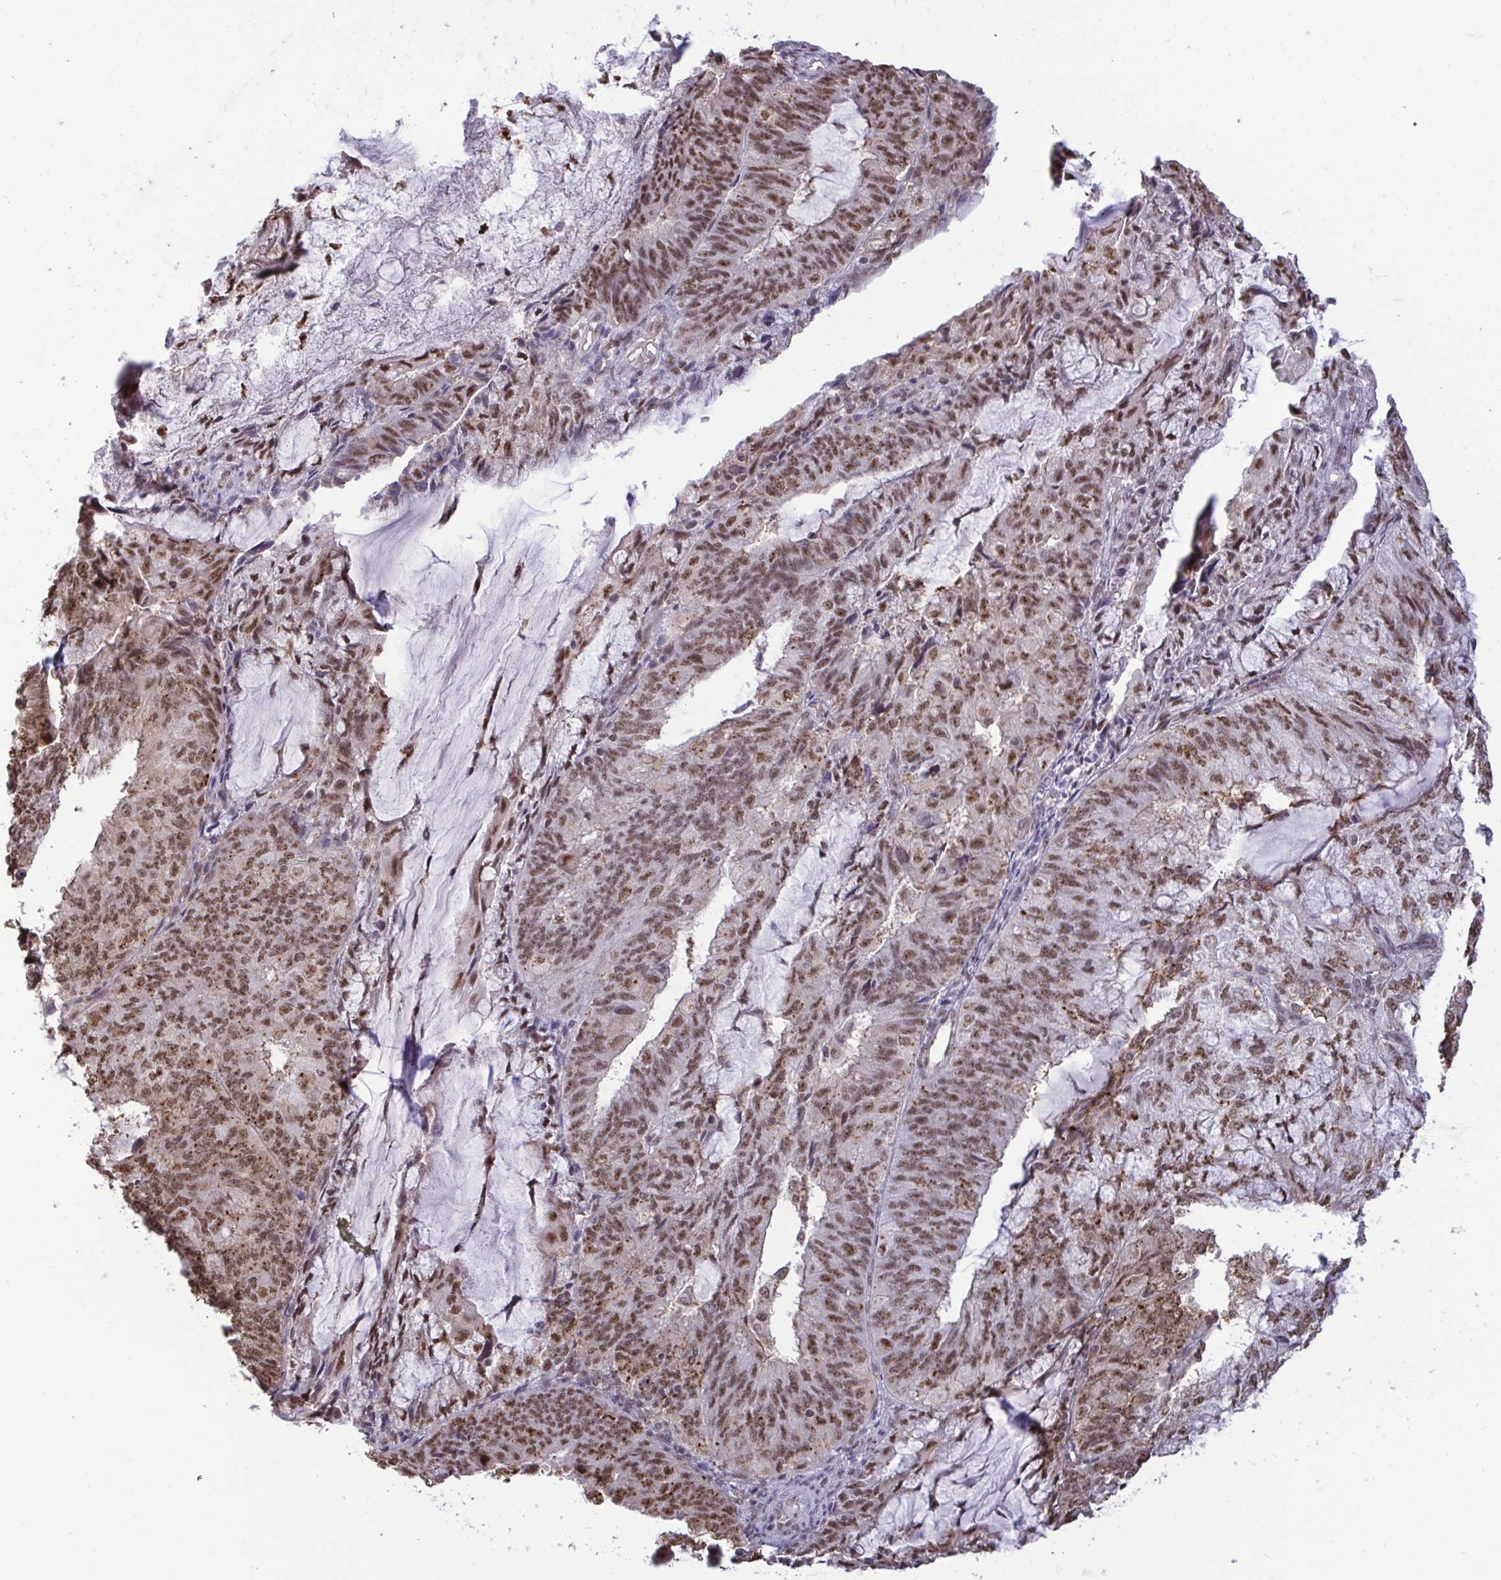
{"staining": {"intensity": "moderate", "quantity": ">75%", "location": "cytoplasmic/membranous,nuclear"}, "tissue": "endometrial cancer", "cell_type": "Tumor cells", "image_type": "cancer", "snomed": [{"axis": "morphology", "description": "Adenocarcinoma, NOS"}, {"axis": "topography", "description": "Endometrium"}], "caption": "Immunohistochemical staining of endometrial adenocarcinoma exhibits moderate cytoplasmic/membranous and nuclear protein positivity in about >75% of tumor cells. Using DAB (brown) and hematoxylin (blue) stains, captured at high magnification using brightfield microscopy.", "gene": "PUF60", "patient": {"sex": "female", "age": 81}}